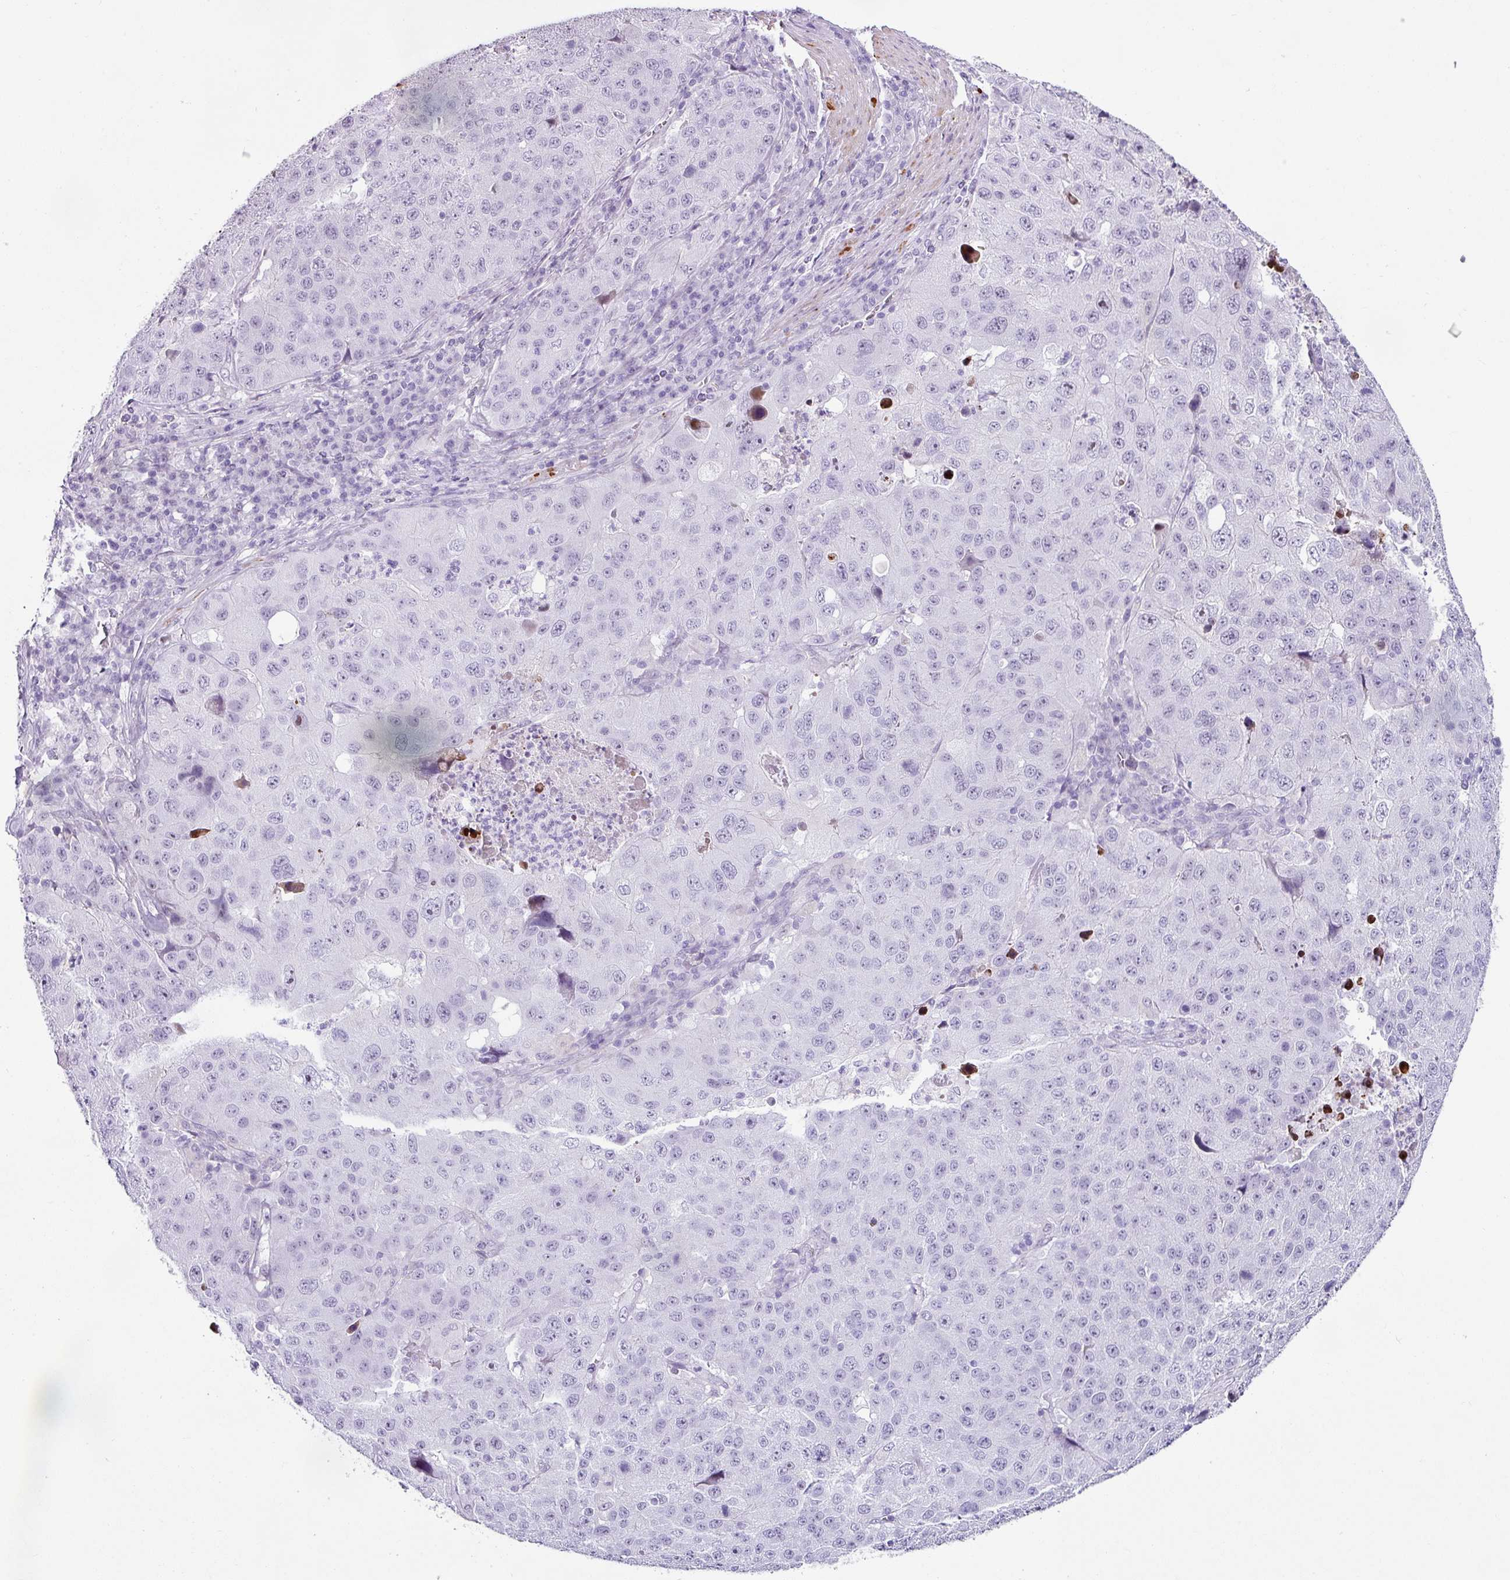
{"staining": {"intensity": "negative", "quantity": "none", "location": "none"}, "tissue": "stomach cancer", "cell_type": "Tumor cells", "image_type": "cancer", "snomed": [{"axis": "morphology", "description": "Adenocarcinoma, NOS"}, {"axis": "topography", "description": "Stomach"}], "caption": "High power microscopy histopathology image of an immunohistochemistry (IHC) image of stomach cancer, revealing no significant expression in tumor cells. (Immunohistochemistry (ihc), brightfield microscopy, high magnification).", "gene": "TRA2A", "patient": {"sex": "male", "age": 71}}